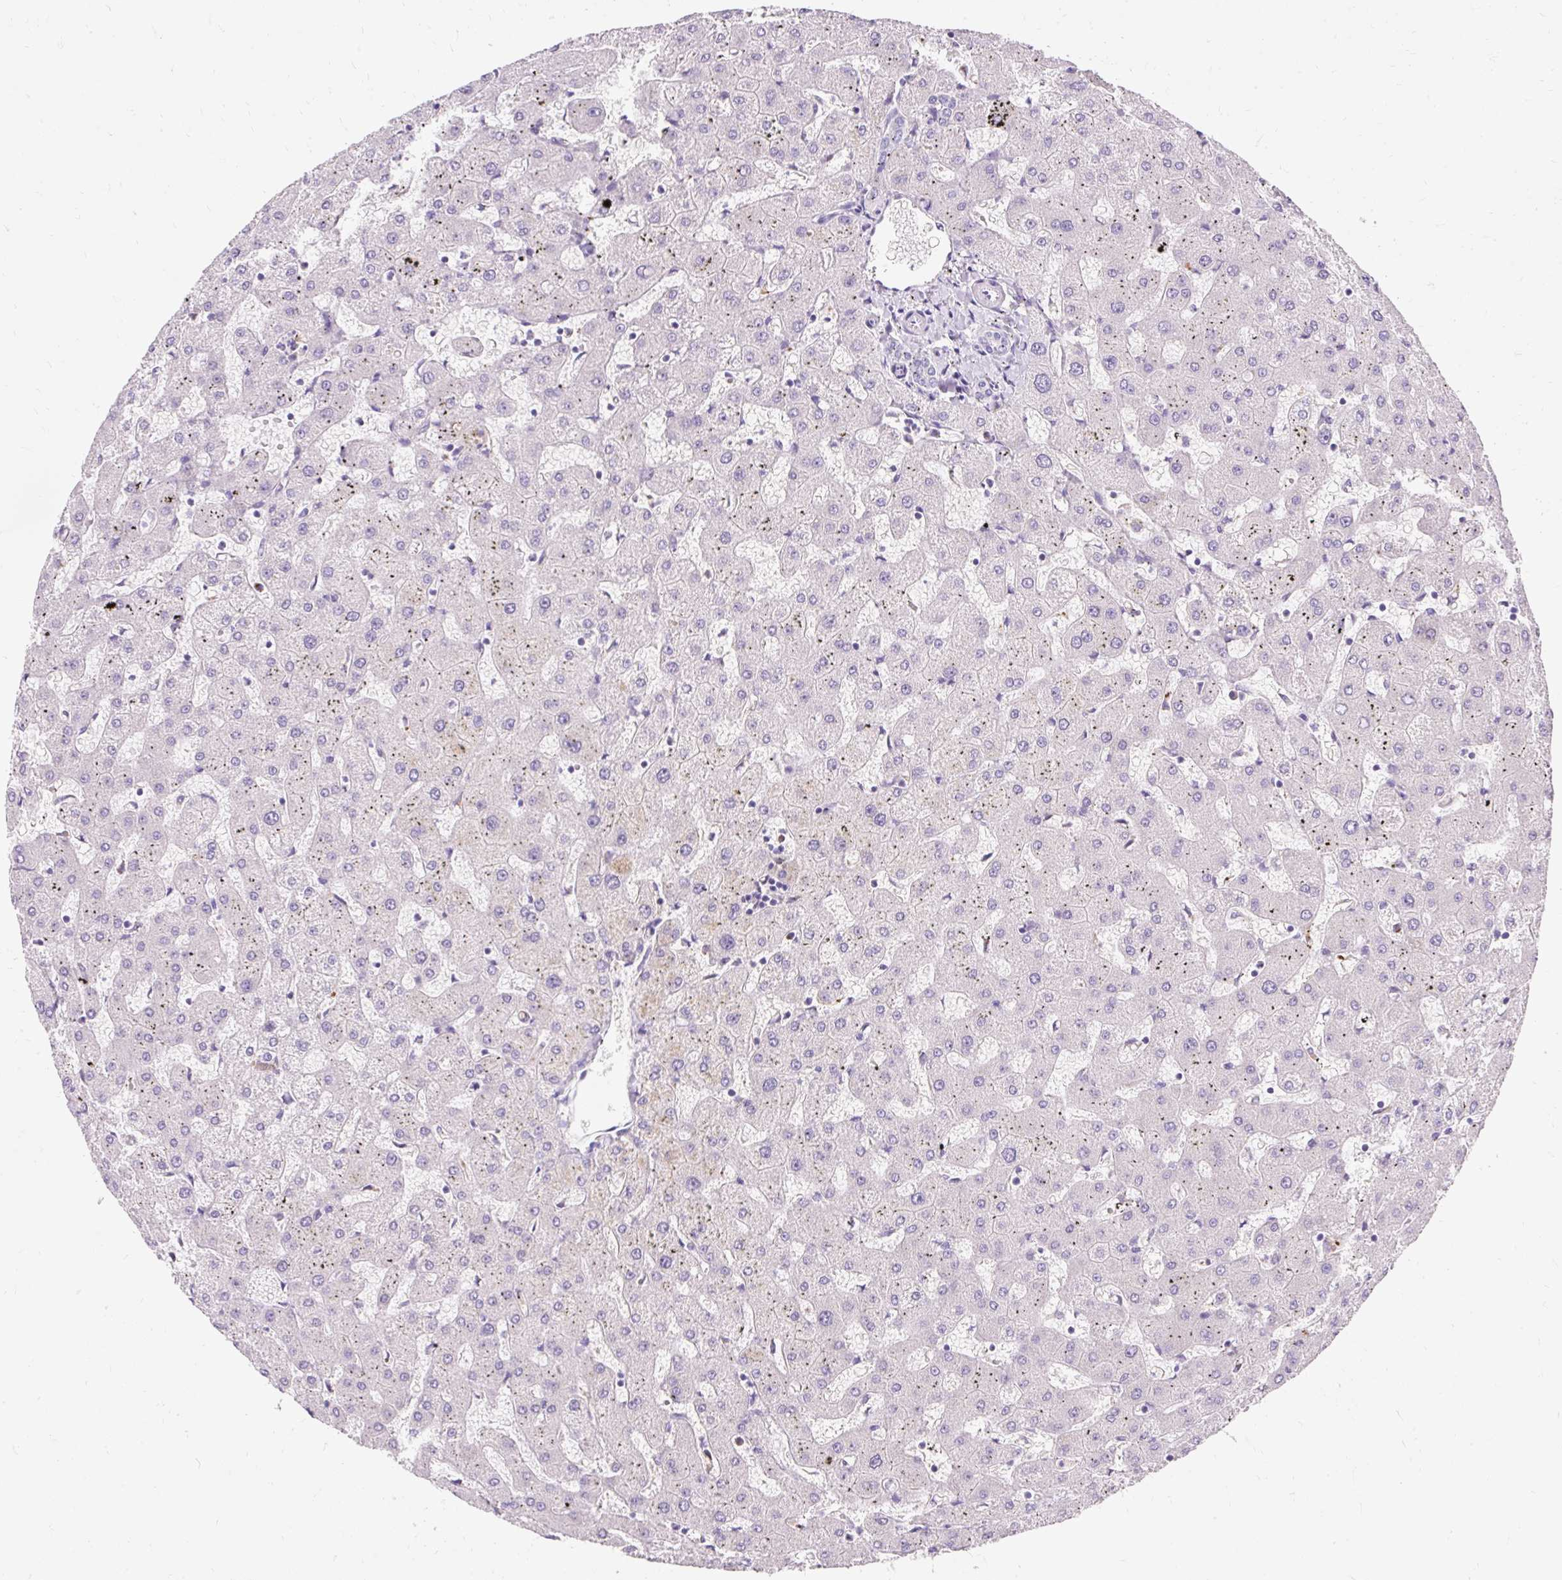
{"staining": {"intensity": "negative", "quantity": "none", "location": "none"}, "tissue": "liver", "cell_type": "Cholangiocytes", "image_type": "normal", "snomed": [{"axis": "morphology", "description": "Normal tissue, NOS"}, {"axis": "topography", "description": "Liver"}], "caption": "Photomicrograph shows no protein positivity in cholangiocytes of normal liver.", "gene": "TMEM150C", "patient": {"sex": "female", "age": 63}}